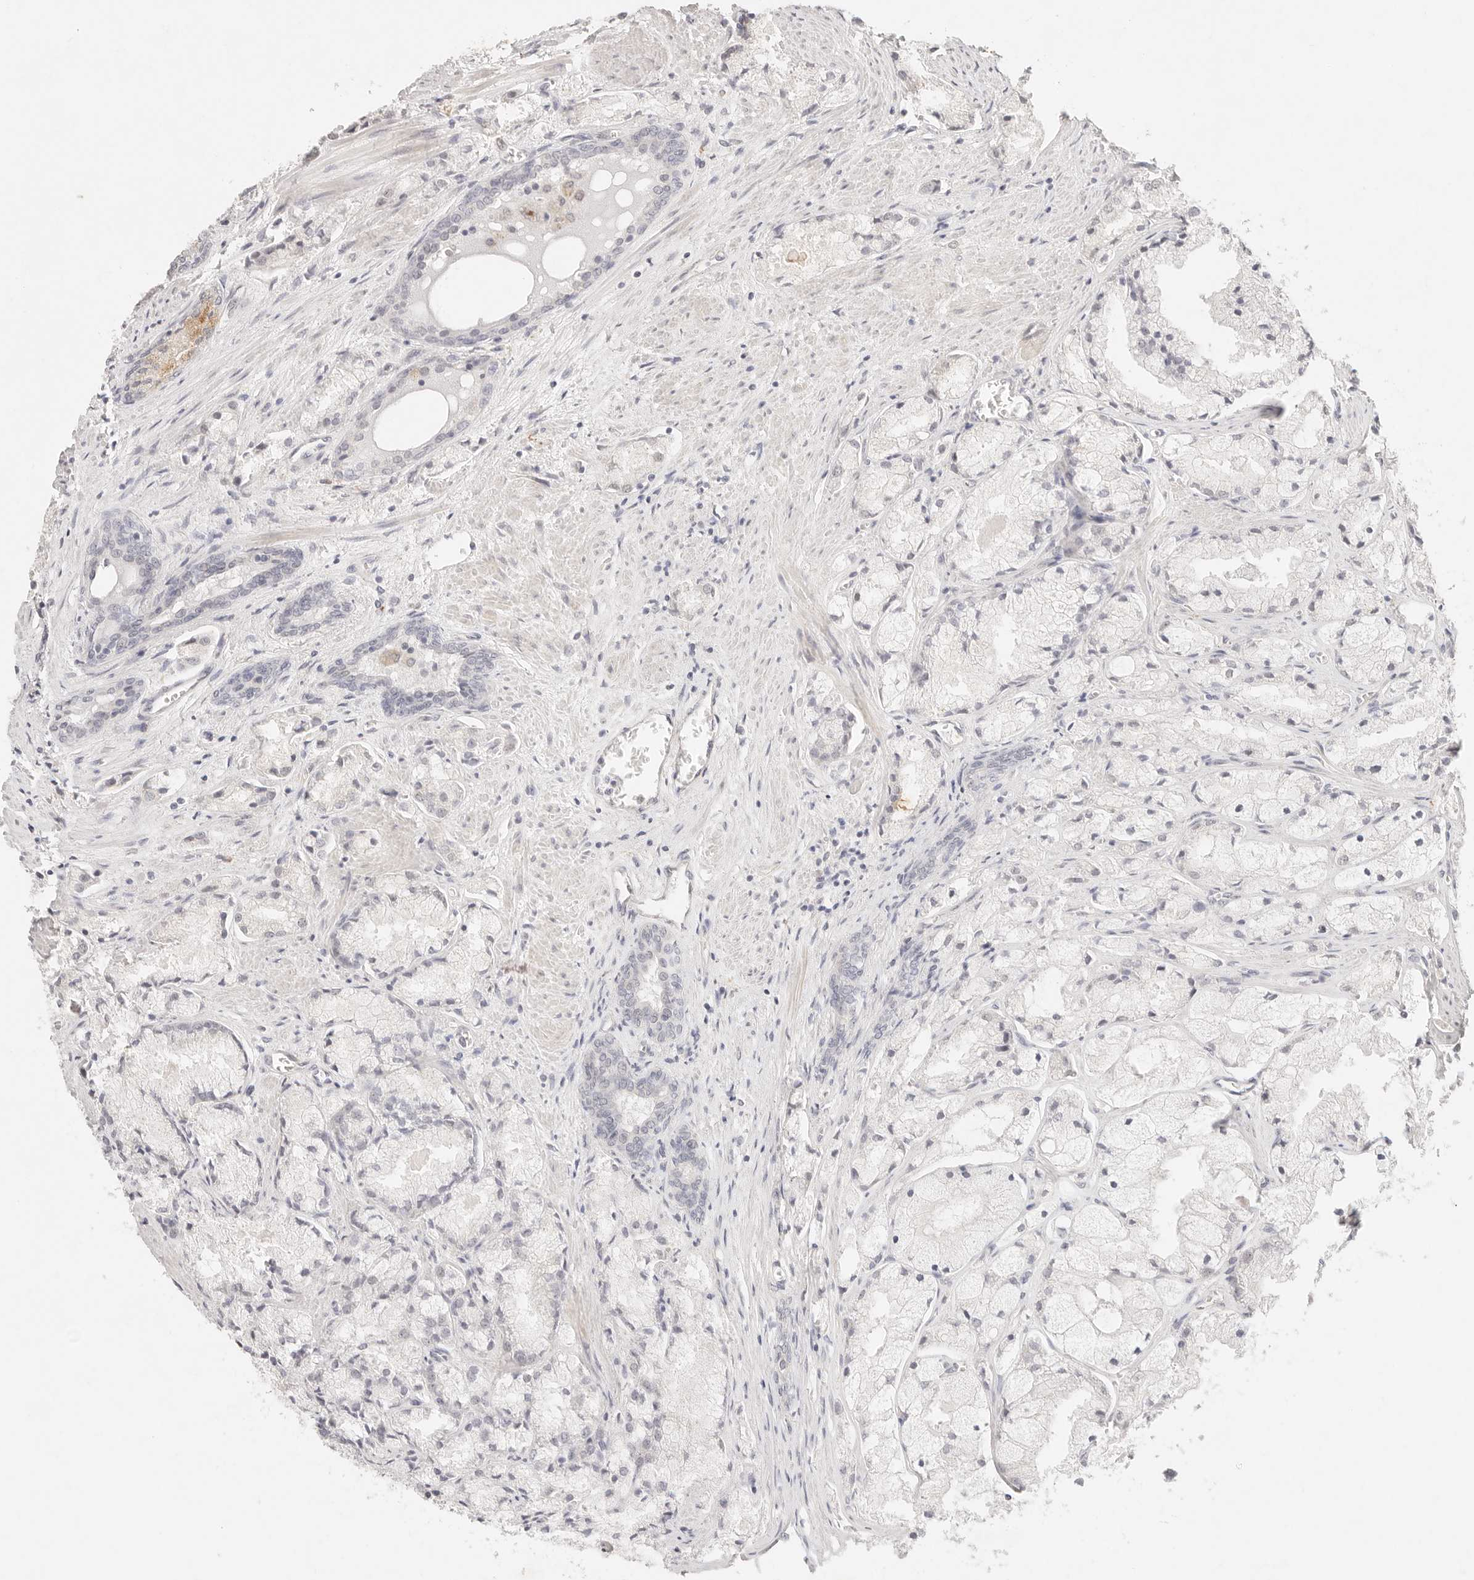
{"staining": {"intensity": "negative", "quantity": "none", "location": "none"}, "tissue": "prostate cancer", "cell_type": "Tumor cells", "image_type": "cancer", "snomed": [{"axis": "morphology", "description": "Adenocarcinoma, High grade"}, {"axis": "topography", "description": "Prostate"}], "caption": "An image of prostate high-grade adenocarcinoma stained for a protein displays no brown staining in tumor cells.", "gene": "GPR156", "patient": {"sex": "male", "age": 50}}